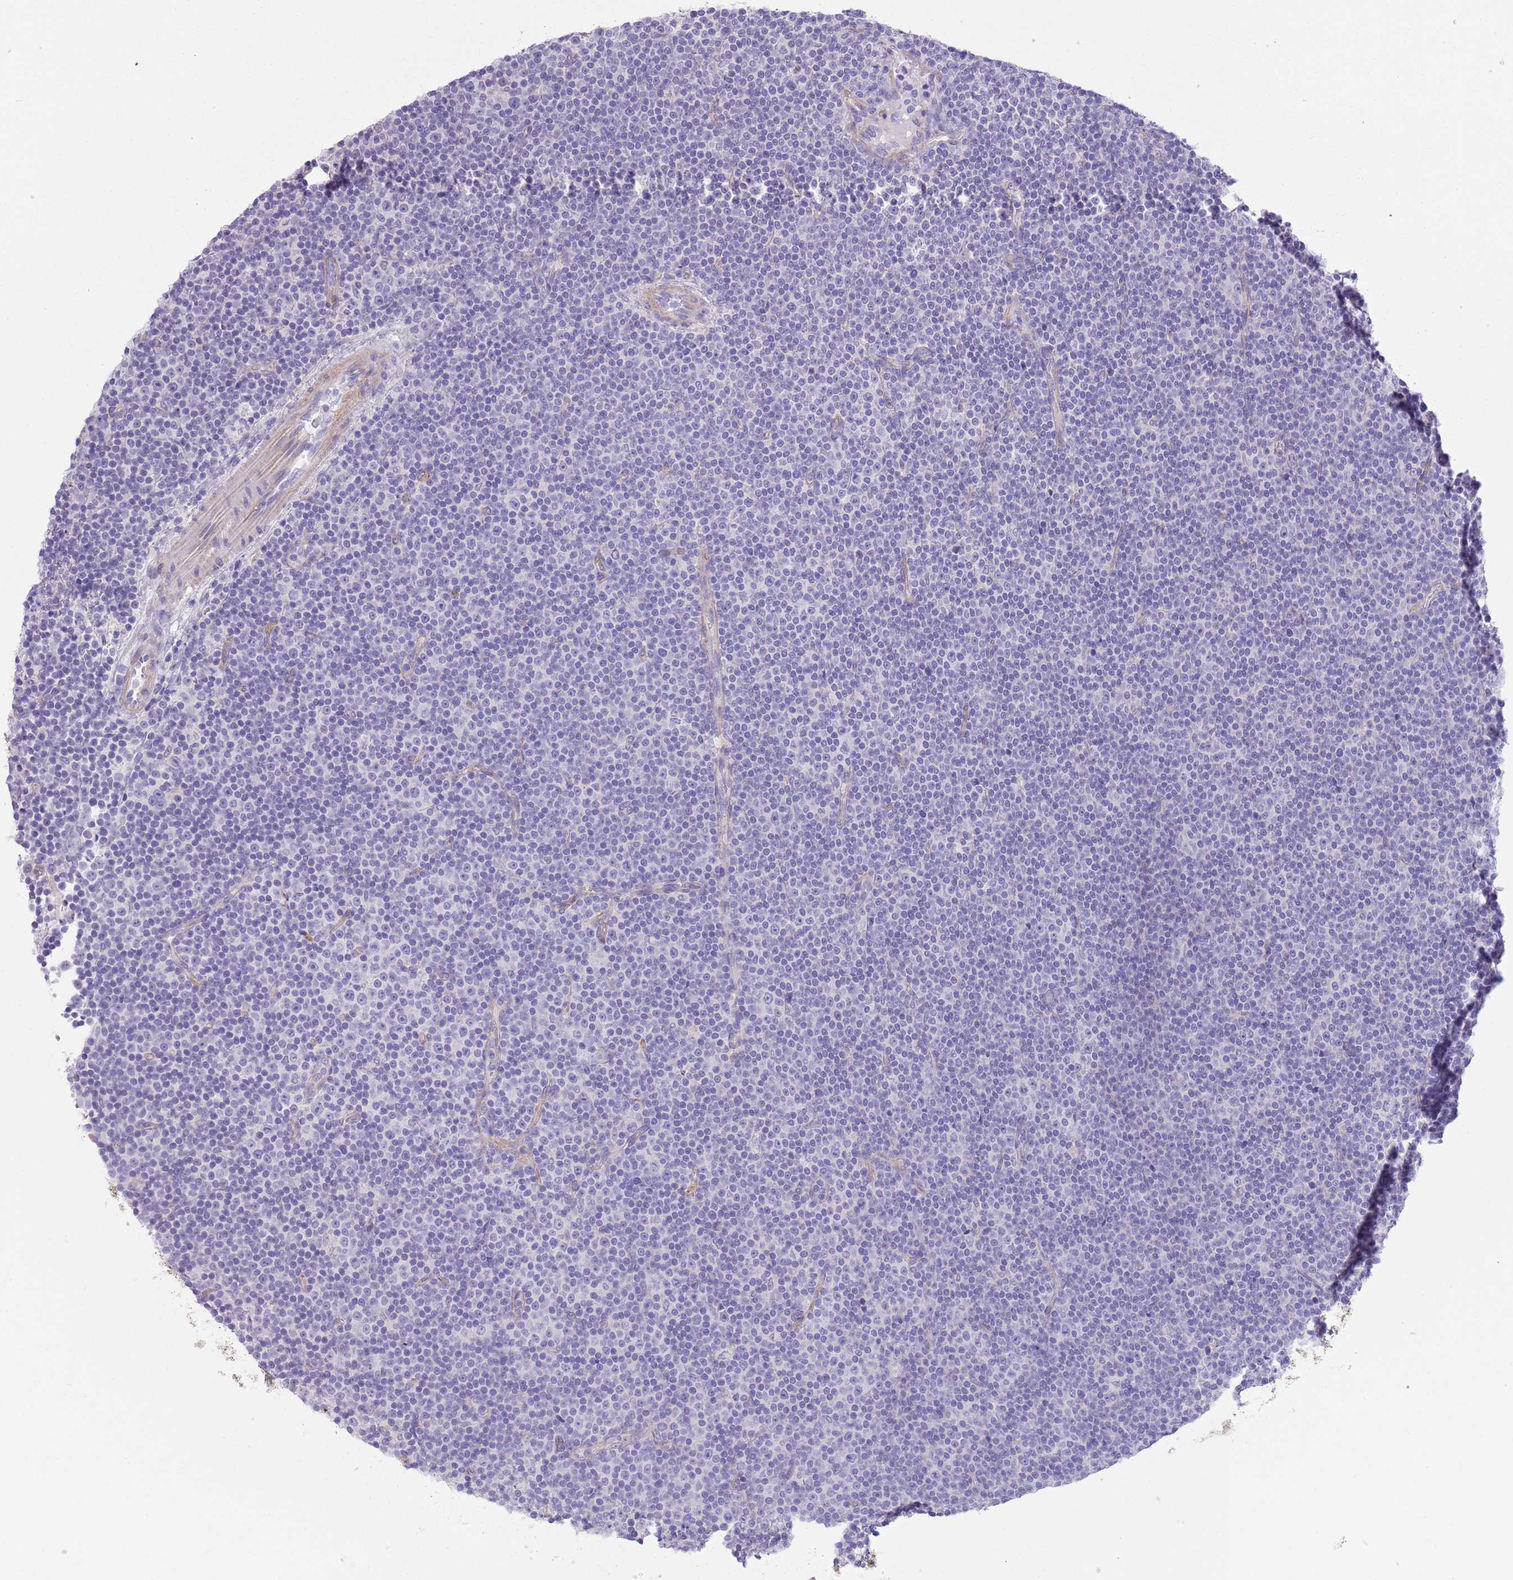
{"staining": {"intensity": "negative", "quantity": "none", "location": "none"}, "tissue": "lymphoma", "cell_type": "Tumor cells", "image_type": "cancer", "snomed": [{"axis": "morphology", "description": "Malignant lymphoma, non-Hodgkin's type, Low grade"}, {"axis": "topography", "description": "Lymph node"}], "caption": "Immunohistochemistry (IHC) of lymphoma demonstrates no positivity in tumor cells.", "gene": "TSGA13", "patient": {"sex": "female", "age": 67}}